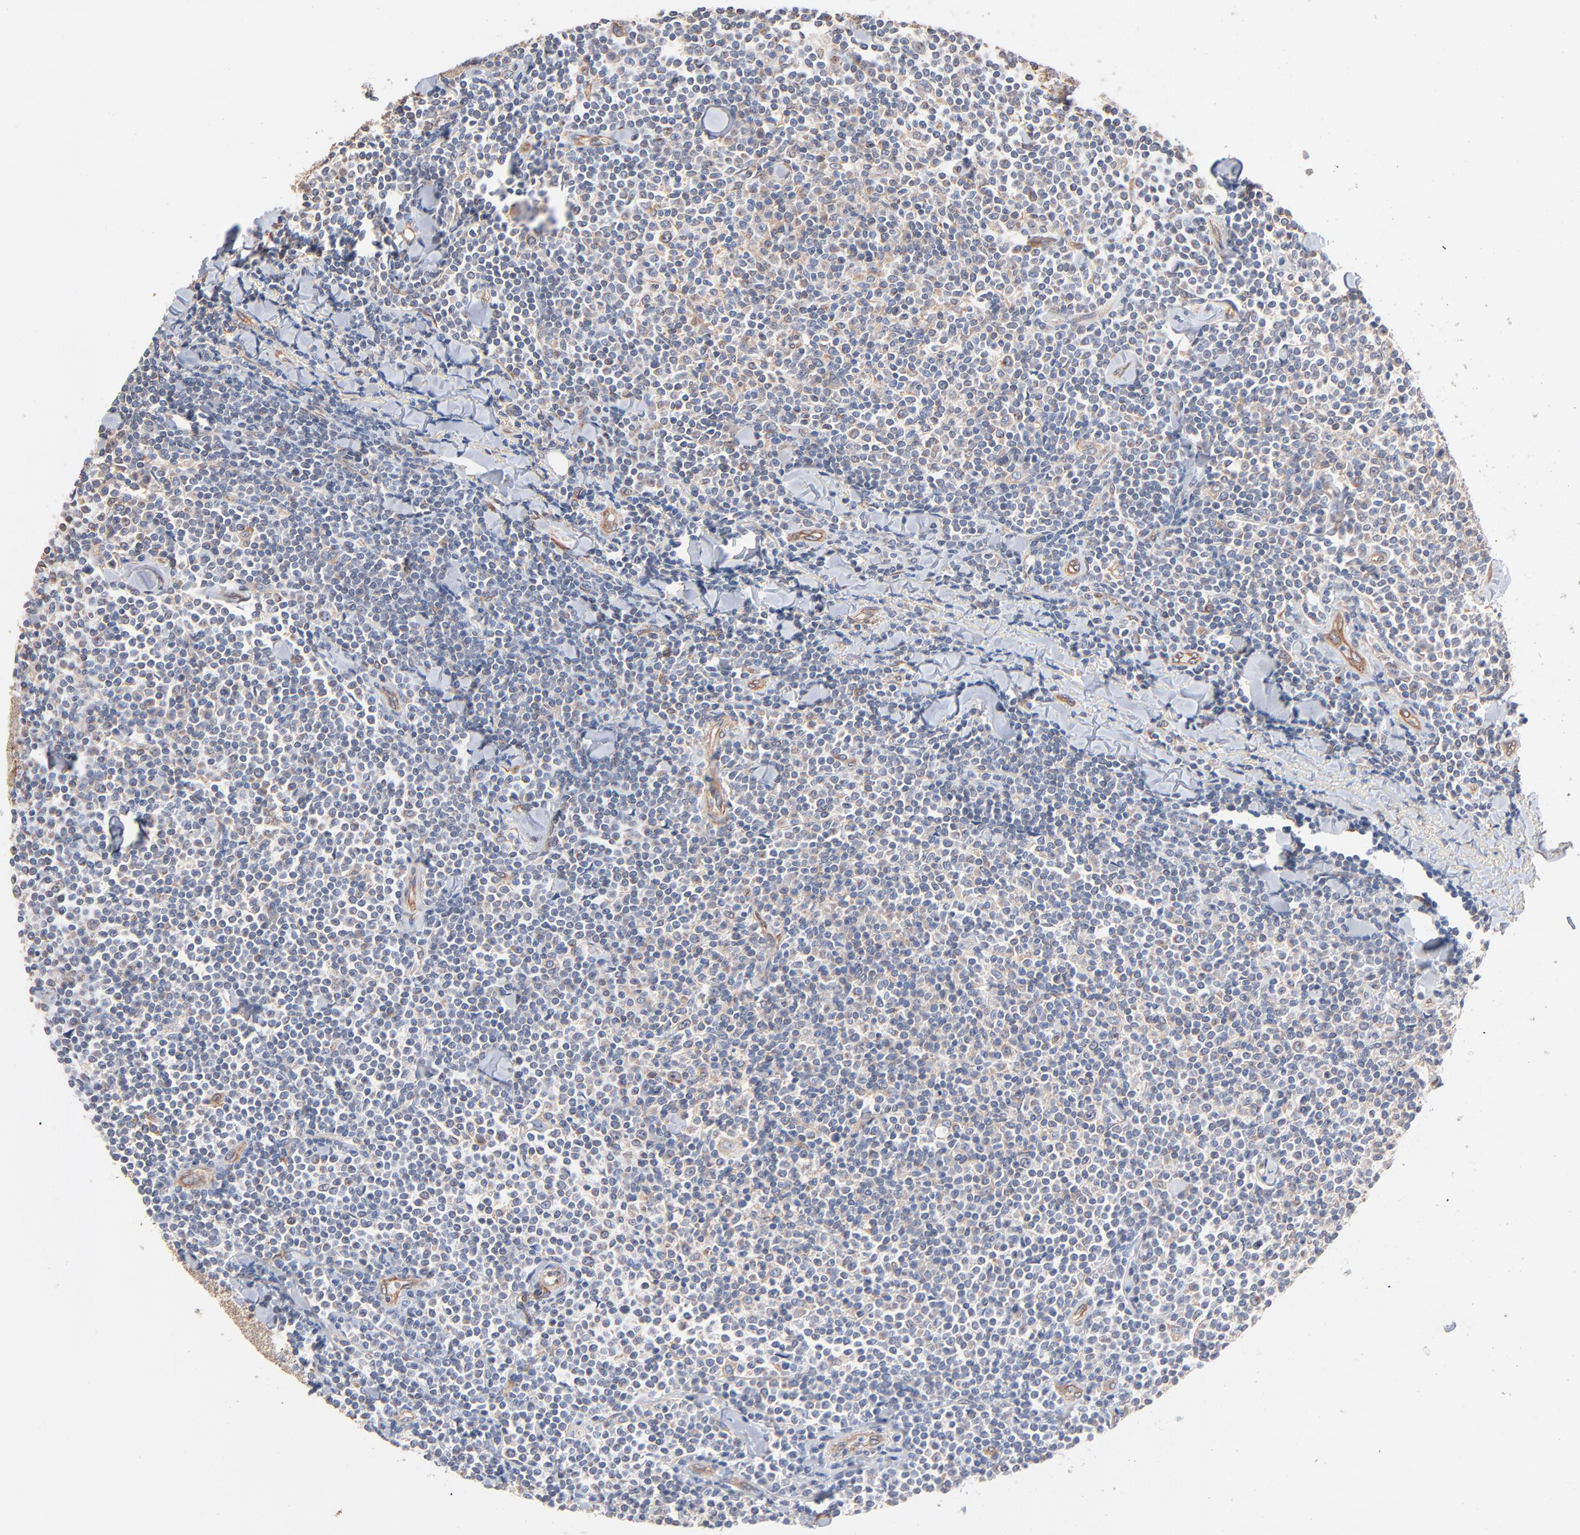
{"staining": {"intensity": "negative", "quantity": "none", "location": "none"}, "tissue": "lymphoma", "cell_type": "Tumor cells", "image_type": "cancer", "snomed": [{"axis": "morphology", "description": "Malignant lymphoma, non-Hodgkin's type, Low grade"}, {"axis": "topography", "description": "Soft tissue"}], "caption": "Immunohistochemical staining of lymphoma shows no significant expression in tumor cells.", "gene": "ABCD4", "patient": {"sex": "male", "age": 92}}